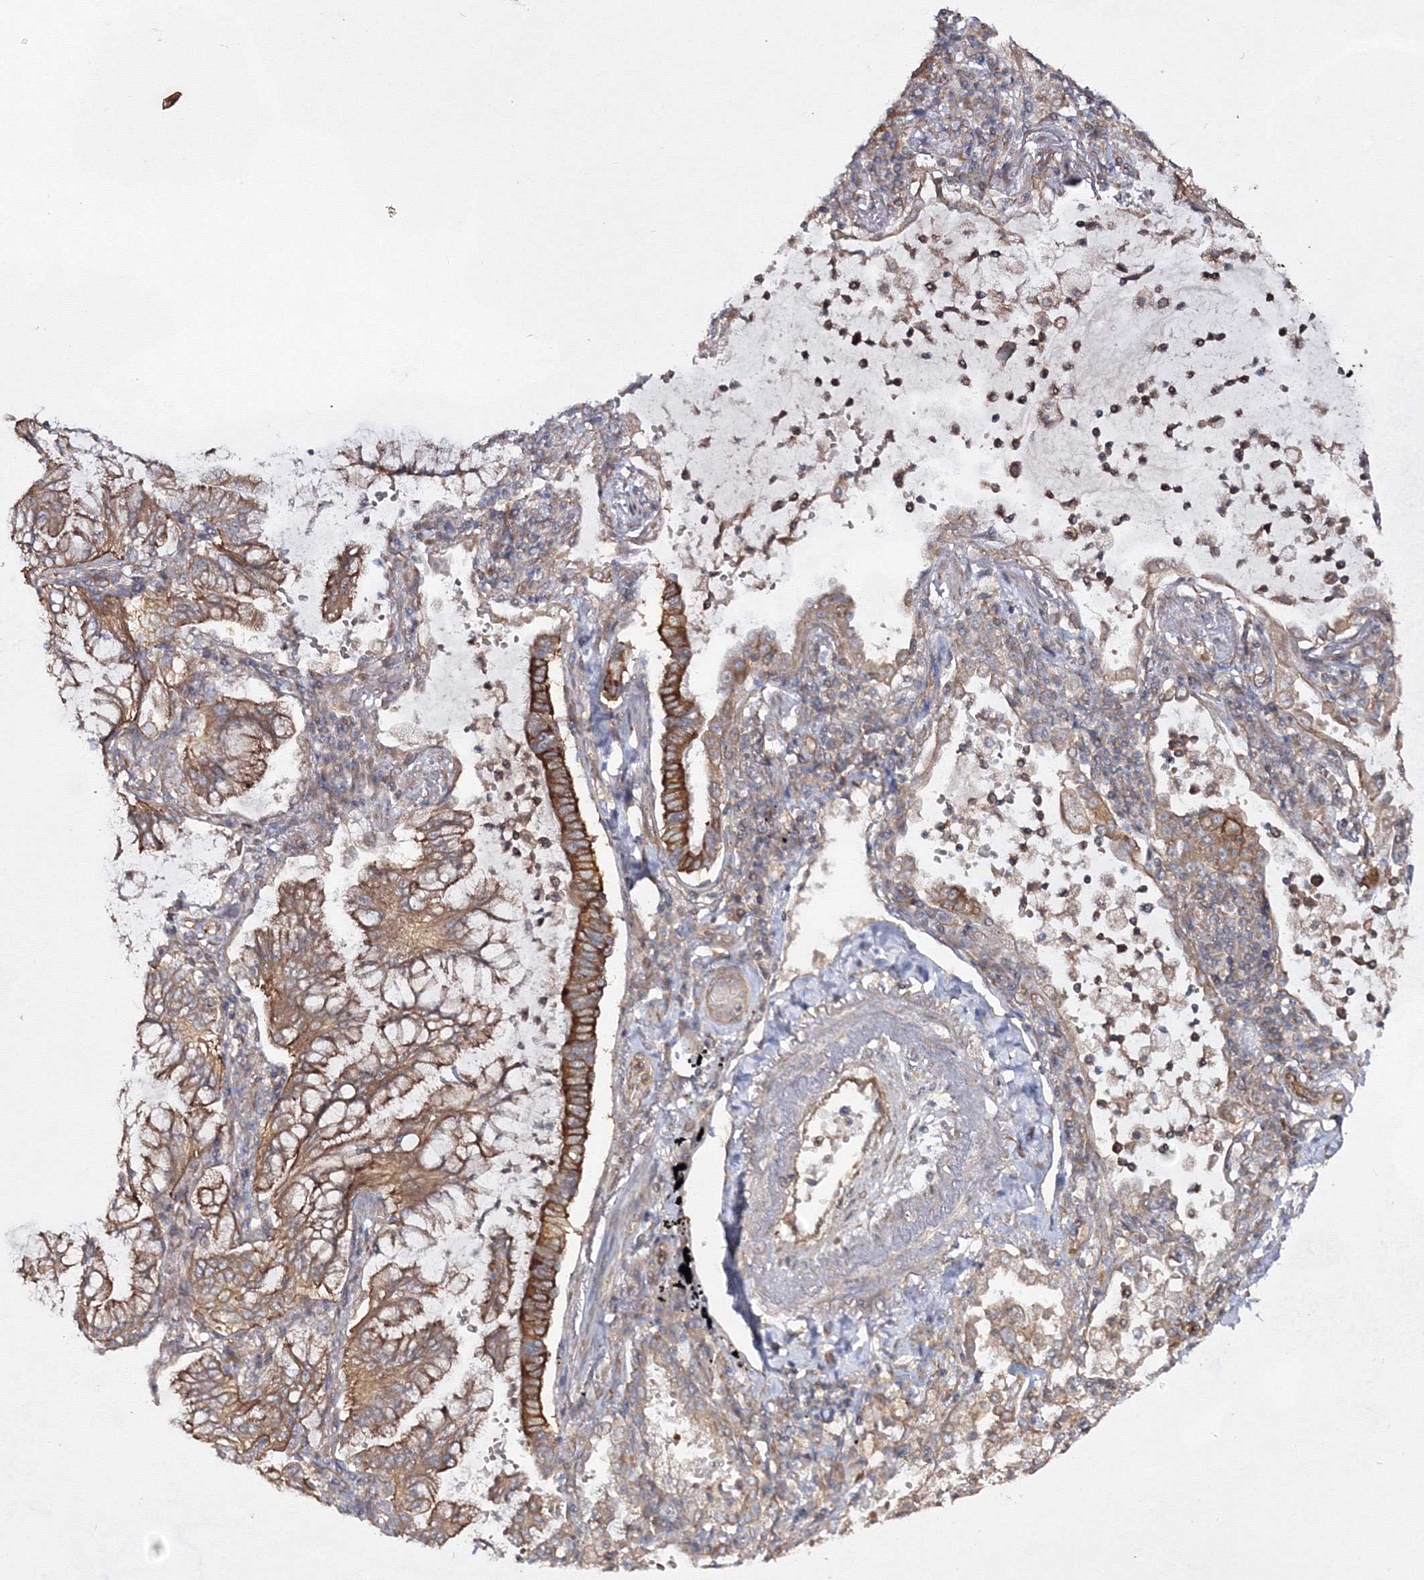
{"staining": {"intensity": "moderate", "quantity": ">75%", "location": "cytoplasmic/membranous"}, "tissue": "lung cancer", "cell_type": "Tumor cells", "image_type": "cancer", "snomed": [{"axis": "morphology", "description": "Adenocarcinoma, NOS"}, {"axis": "topography", "description": "Lung"}], "caption": "High-magnification brightfield microscopy of adenocarcinoma (lung) stained with DAB (brown) and counterstained with hematoxylin (blue). tumor cells exhibit moderate cytoplasmic/membranous positivity is seen in approximately>75% of cells.", "gene": "EXOC6", "patient": {"sex": "female", "age": 70}}